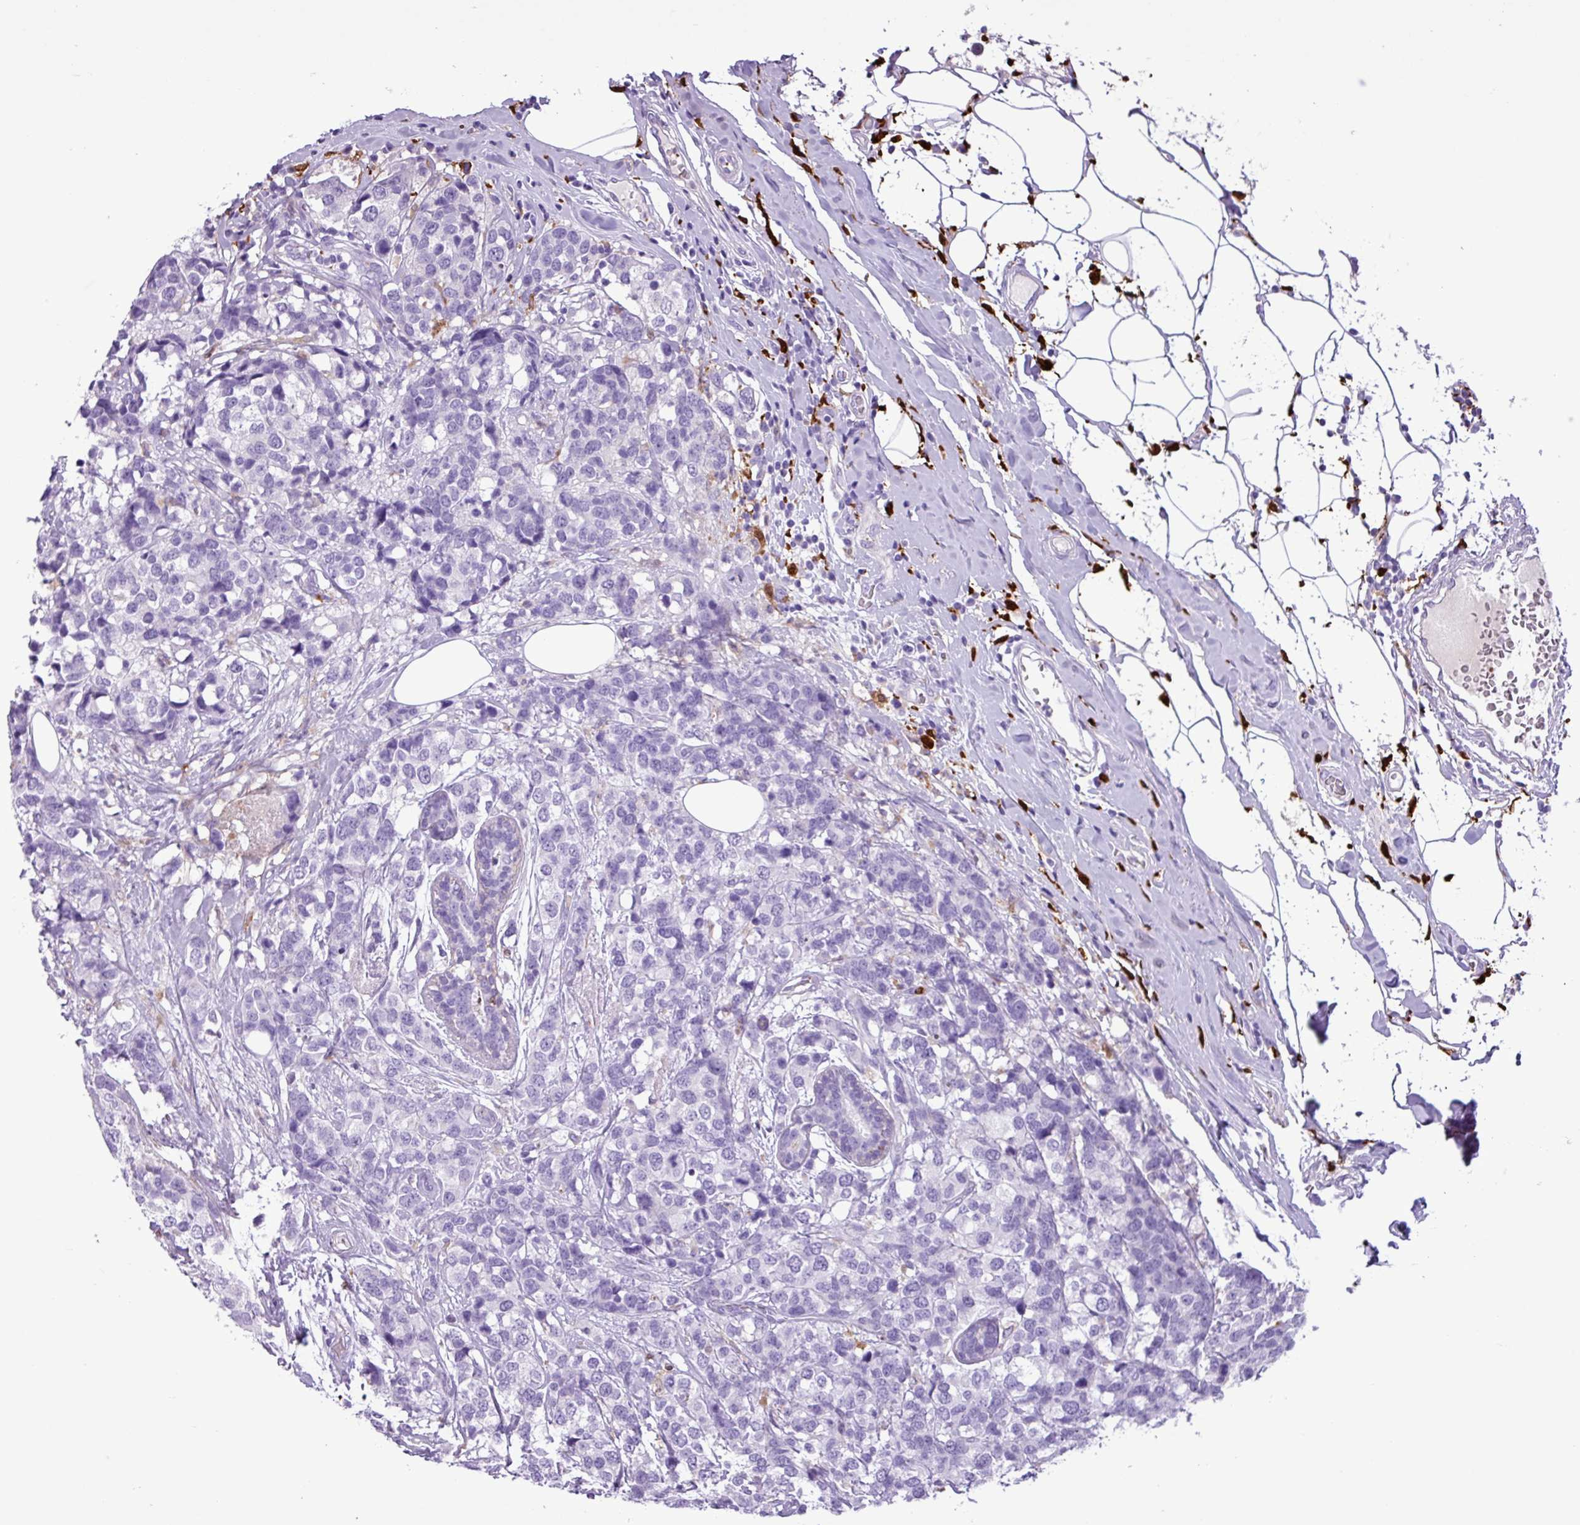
{"staining": {"intensity": "negative", "quantity": "none", "location": "none"}, "tissue": "breast cancer", "cell_type": "Tumor cells", "image_type": "cancer", "snomed": [{"axis": "morphology", "description": "Lobular carcinoma"}, {"axis": "topography", "description": "Breast"}], "caption": "DAB immunohistochemical staining of human lobular carcinoma (breast) shows no significant positivity in tumor cells.", "gene": "TMEM200C", "patient": {"sex": "female", "age": 59}}